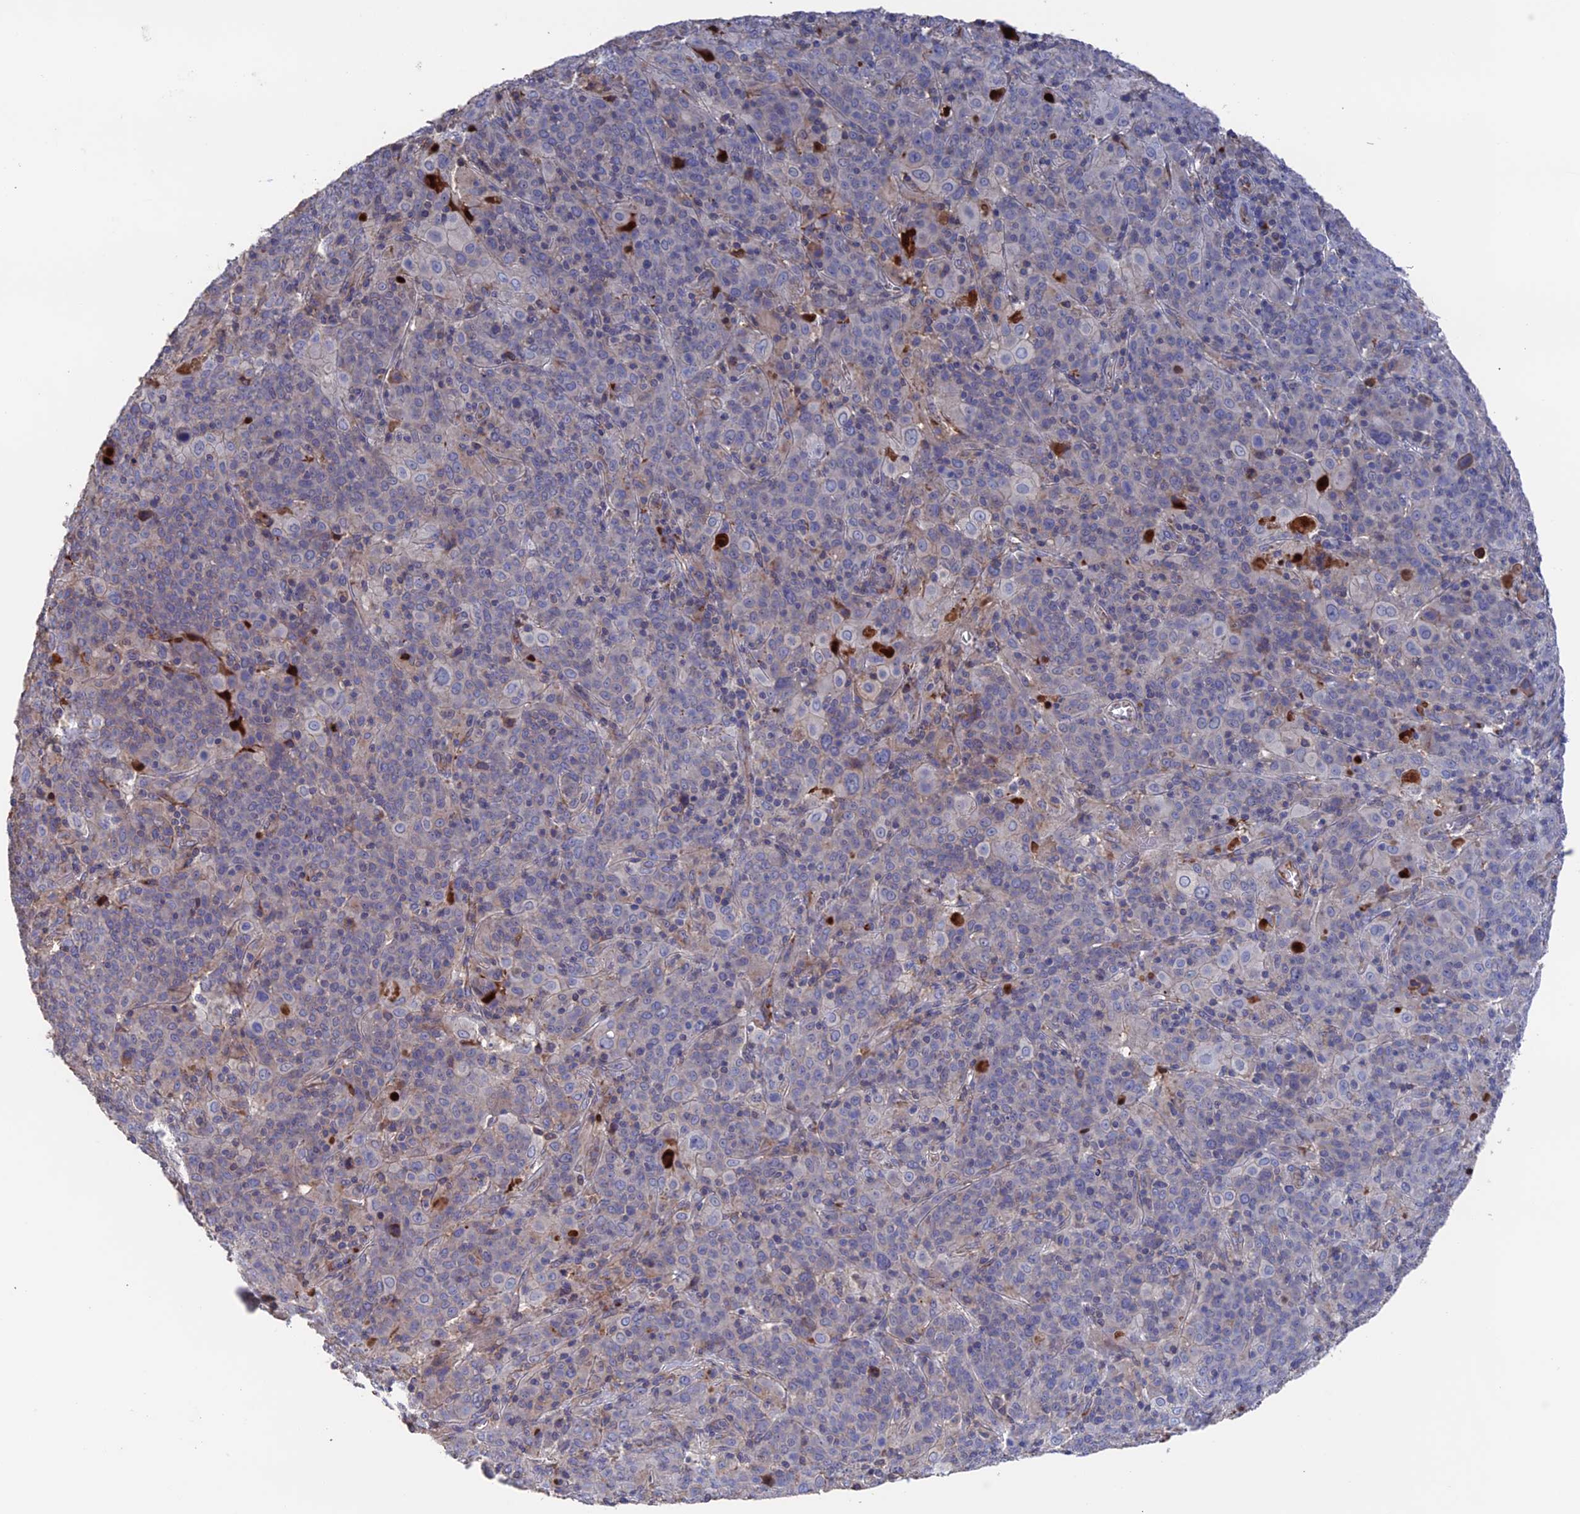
{"staining": {"intensity": "negative", "quantity": "none", "location": "none"}, "tissue": "cervical cancer", "cell_type": "Tumor cells", "image_type": "cancer", "snomed": [{"axis": "morphology", "description": "Squamous cell carcinoma, NOS"}, {"axis": "topography", "description": "Cervix"}], "caption": "The immunohistochemistry (IHC) image has no significant staining in tumor cells of cervical cancer tissue.", "gene": "HPF1", "patient": {"sex": "female", "age": 67}}